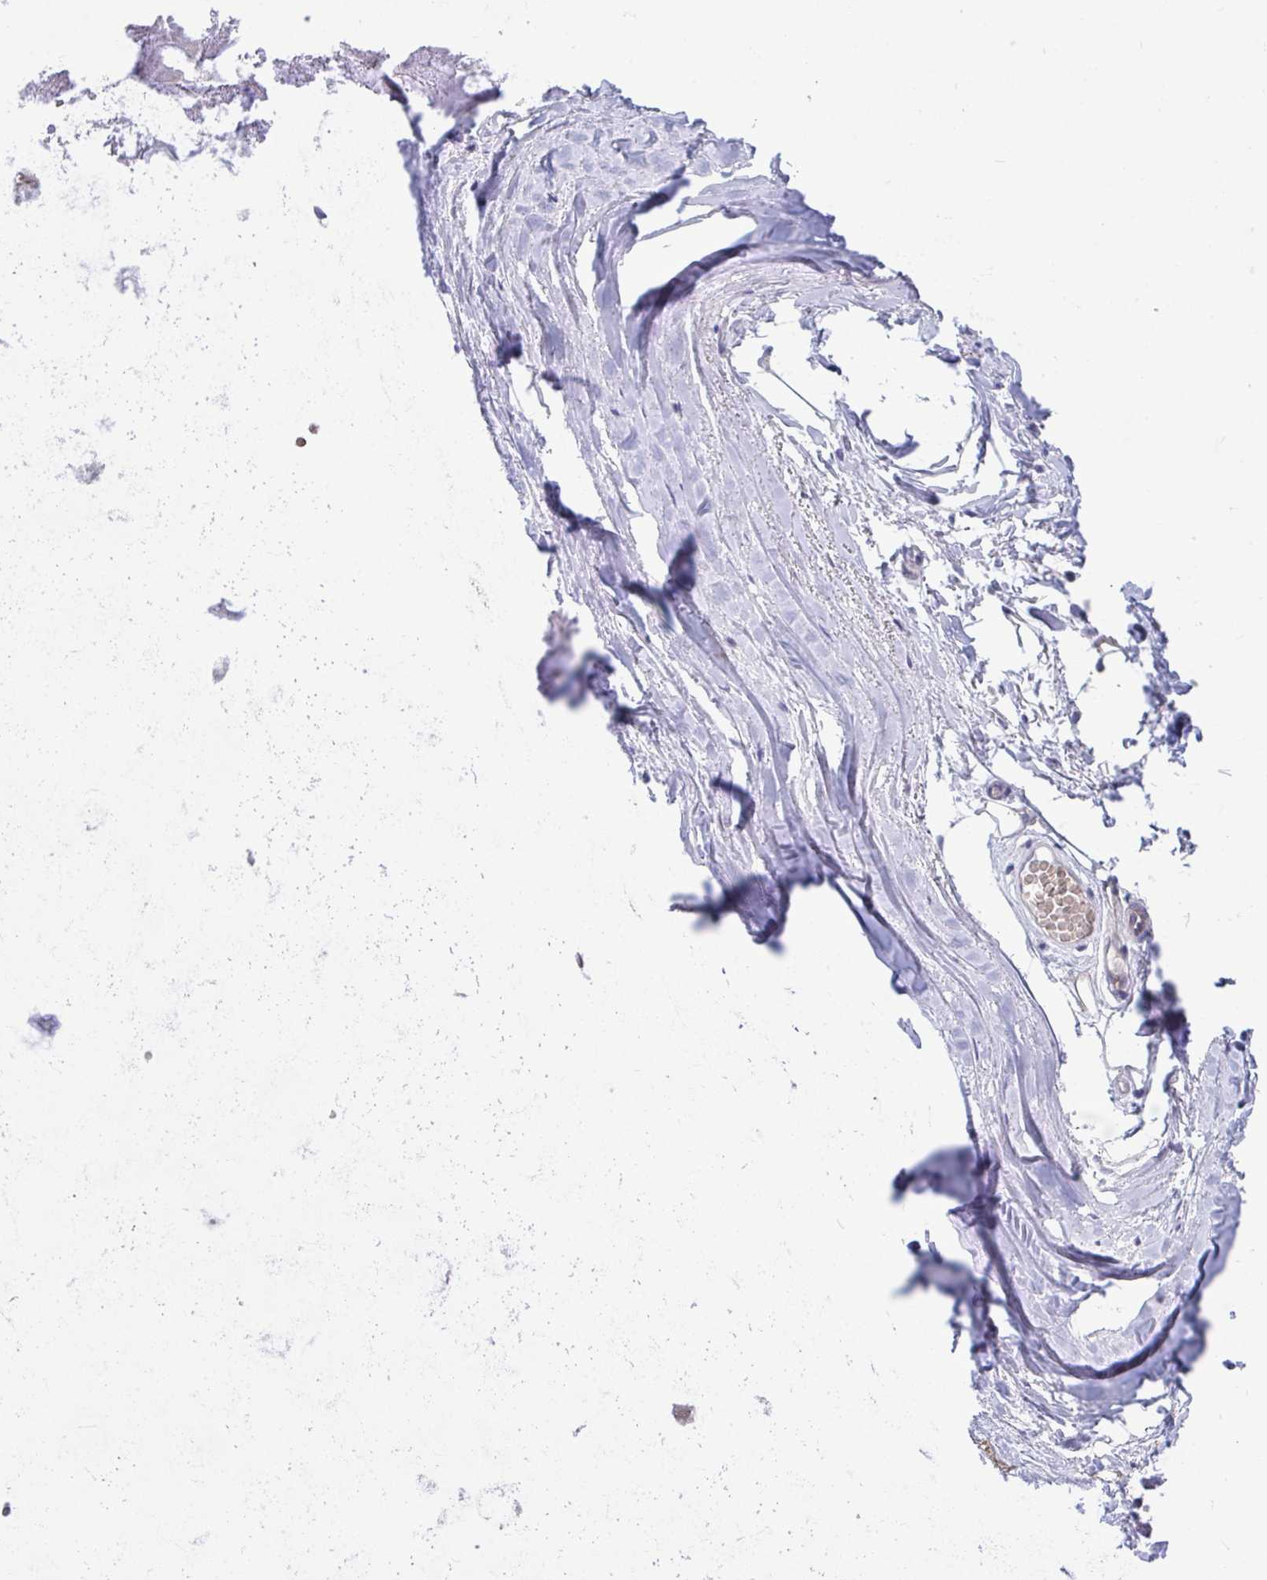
{"staining": {"intensity": "negative", "quantity": "none", "location": "none"}, "tissue": "adipose tissue", "cell_type": "Adipocytes", "image_type": "normal", "snomed": [{"axis": "morphology", "description": "Normal tissue, NOS"}, {"axis": "topography", "description": "Lymph node"}, {"axis": "topography", "description": "Cartilage tissue"}, {"axis": "topography", "description": "Nasopharynx"}], "caption": "Immunohistochemistry of normal human adipose tissue reveals no staining in adipocytes.", "gene": "CENPQ", "patient": {"sex": "male", "age": 63}}